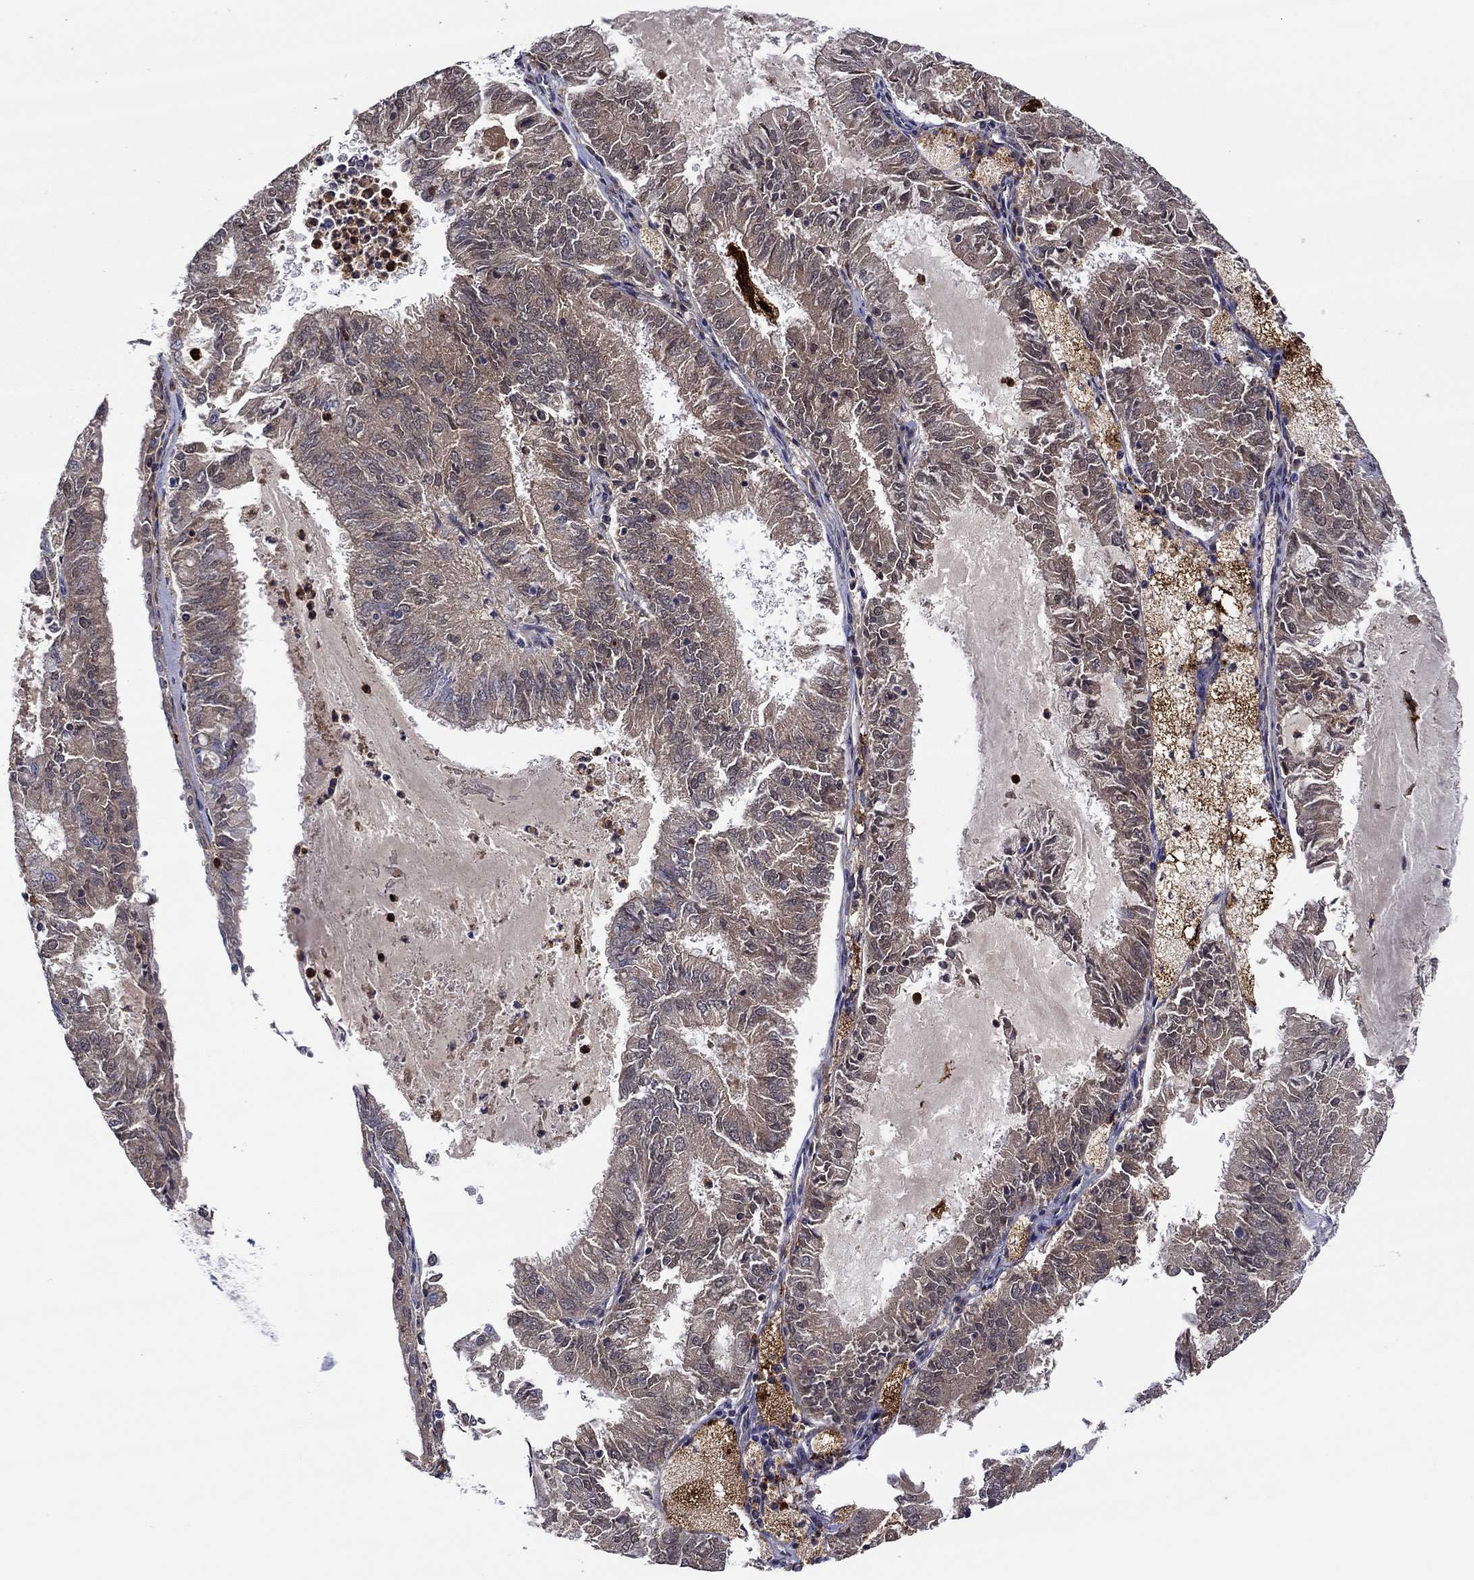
{"staining": {"intensity": "weak", "quantity": "25%-75%", "location": "cytoplasmic/membranous"}, "tissue": "endometrial cancer", "cell_type": "Tumor cells", "image_type": "cancer", "snomed": [{"axis": "morphology", "description": "Adenocarcinoma, NOS"}, {"axis": "topography", "description": "Endometrium"}], "caption": "Tumor cells exhibit low levels of weak cytoplasmic/membranous positivity in about 25%-75% of cells in human endometrial cancer.", "gene": "CHIT1", "patient": {"sex": "female", "age": 57}}